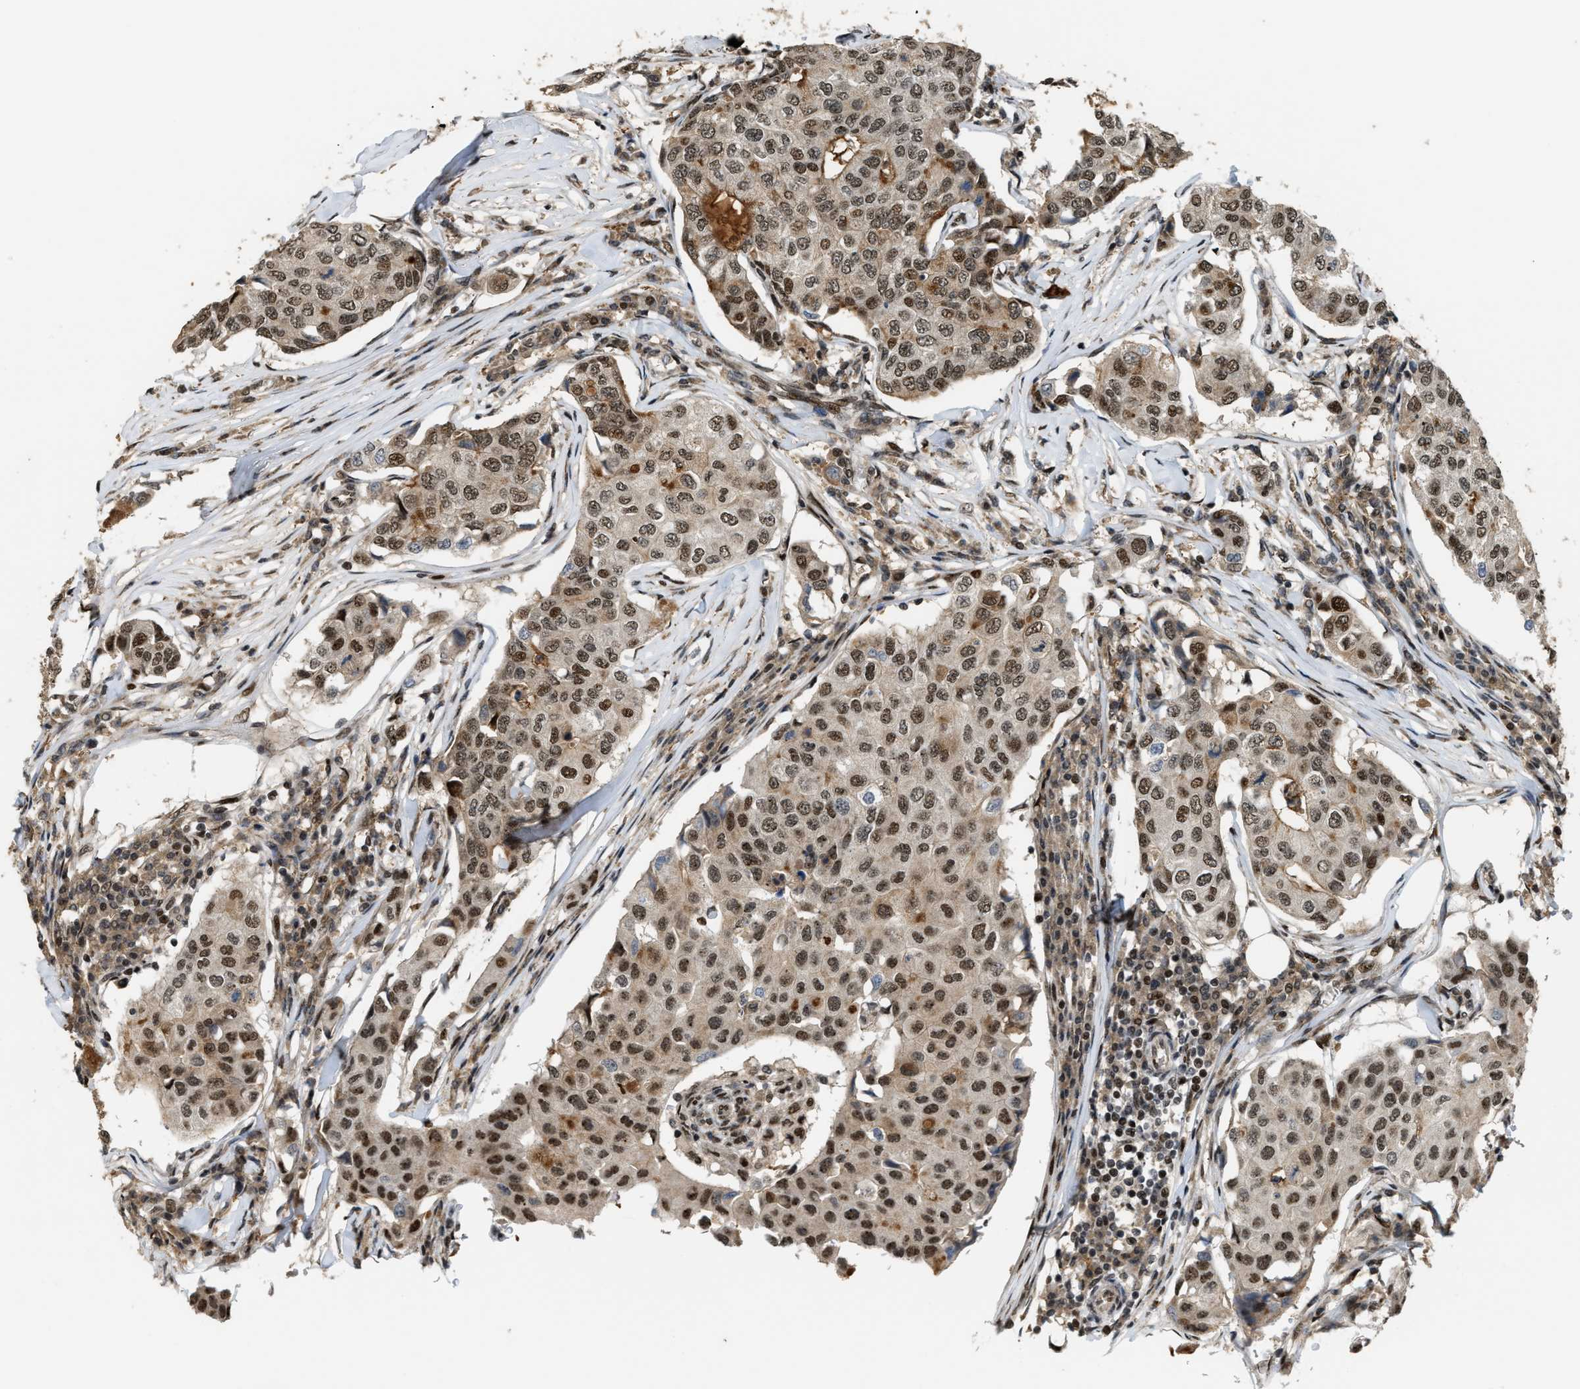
{"staining": {"intensity": "moderate", "quantity": ">75%", "location": "nuclear"}, "tissue": "breast cancer", "cell_type": "Tumor cells", "image_type": "cancer", "snomed": [{"axis": "morphology", "description": "Duct carcinoma"}, {"axis": "topography", "description": "Breast"}], "caption": "Breast cancer stained with DAB (3,3'-diaminobenzidine) IHC displays medium levels of moderate nuclear positivity in approximately >75% of tumor cells.", "gene": "SERTAD2", "patient": {"sex": "female", "age": 80}}